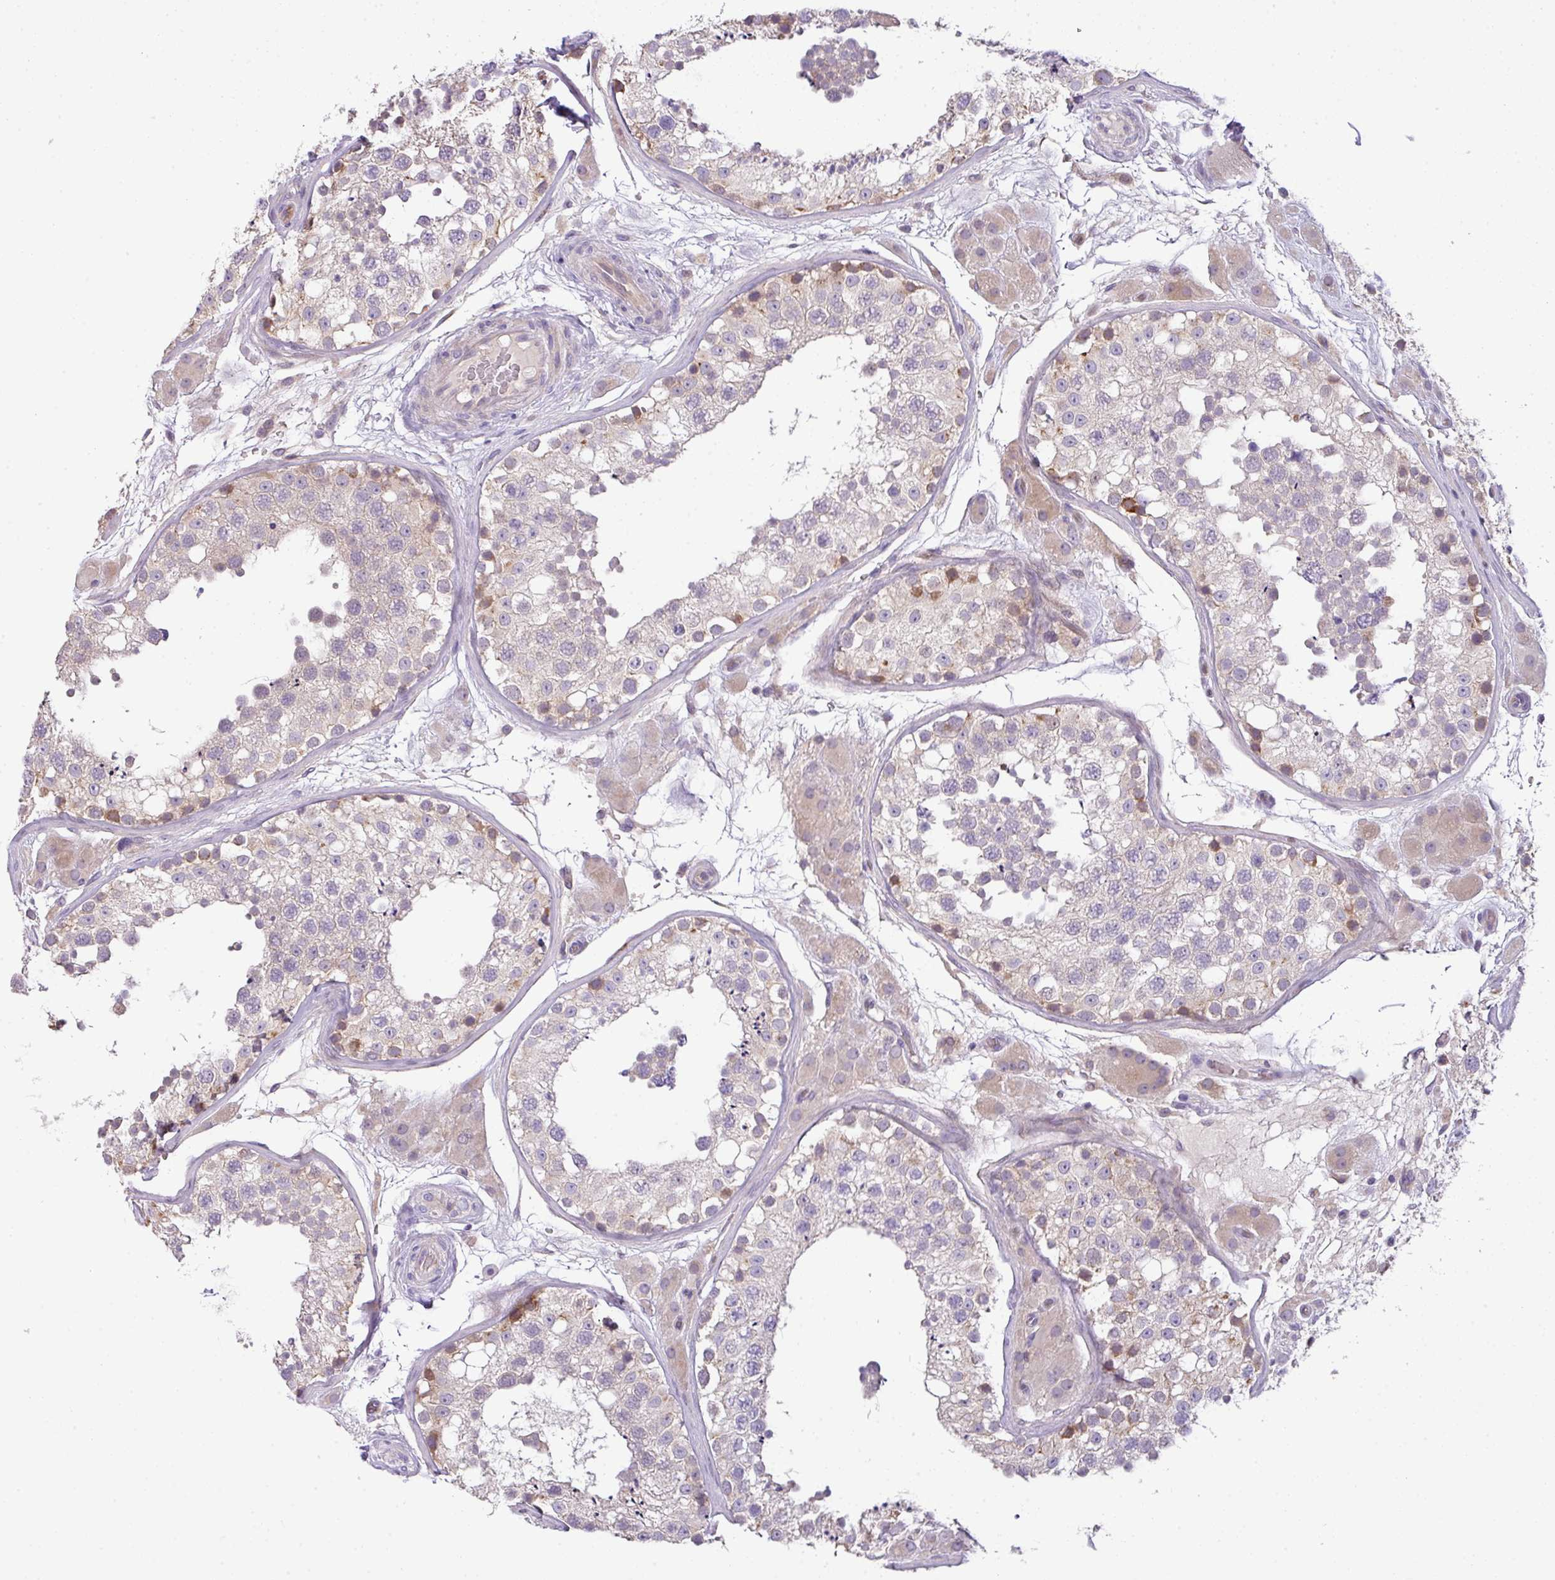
{"staining": {"intensity": "moderate", "quantity": "<25%", "location": "cytoplasmic/membranous"}, "tissue": "testis", "cell_type": "Cells in seminiferous ducts", "image_type": "normal", "snomed": [{"axis": "morphology", "description": "Normal tissue, NOS"}, {"axis": "topography", "description": "Testis"}], "caption": "Approximately <25% of cells in seminiferous ducts in unremarkable human testis show moderate cytoplasmic/membranous protein positivity as visualized by brown immunohistochemical staining.", "gene": "PIK3R5", "patient": {"sex": "male", "age": 26}}